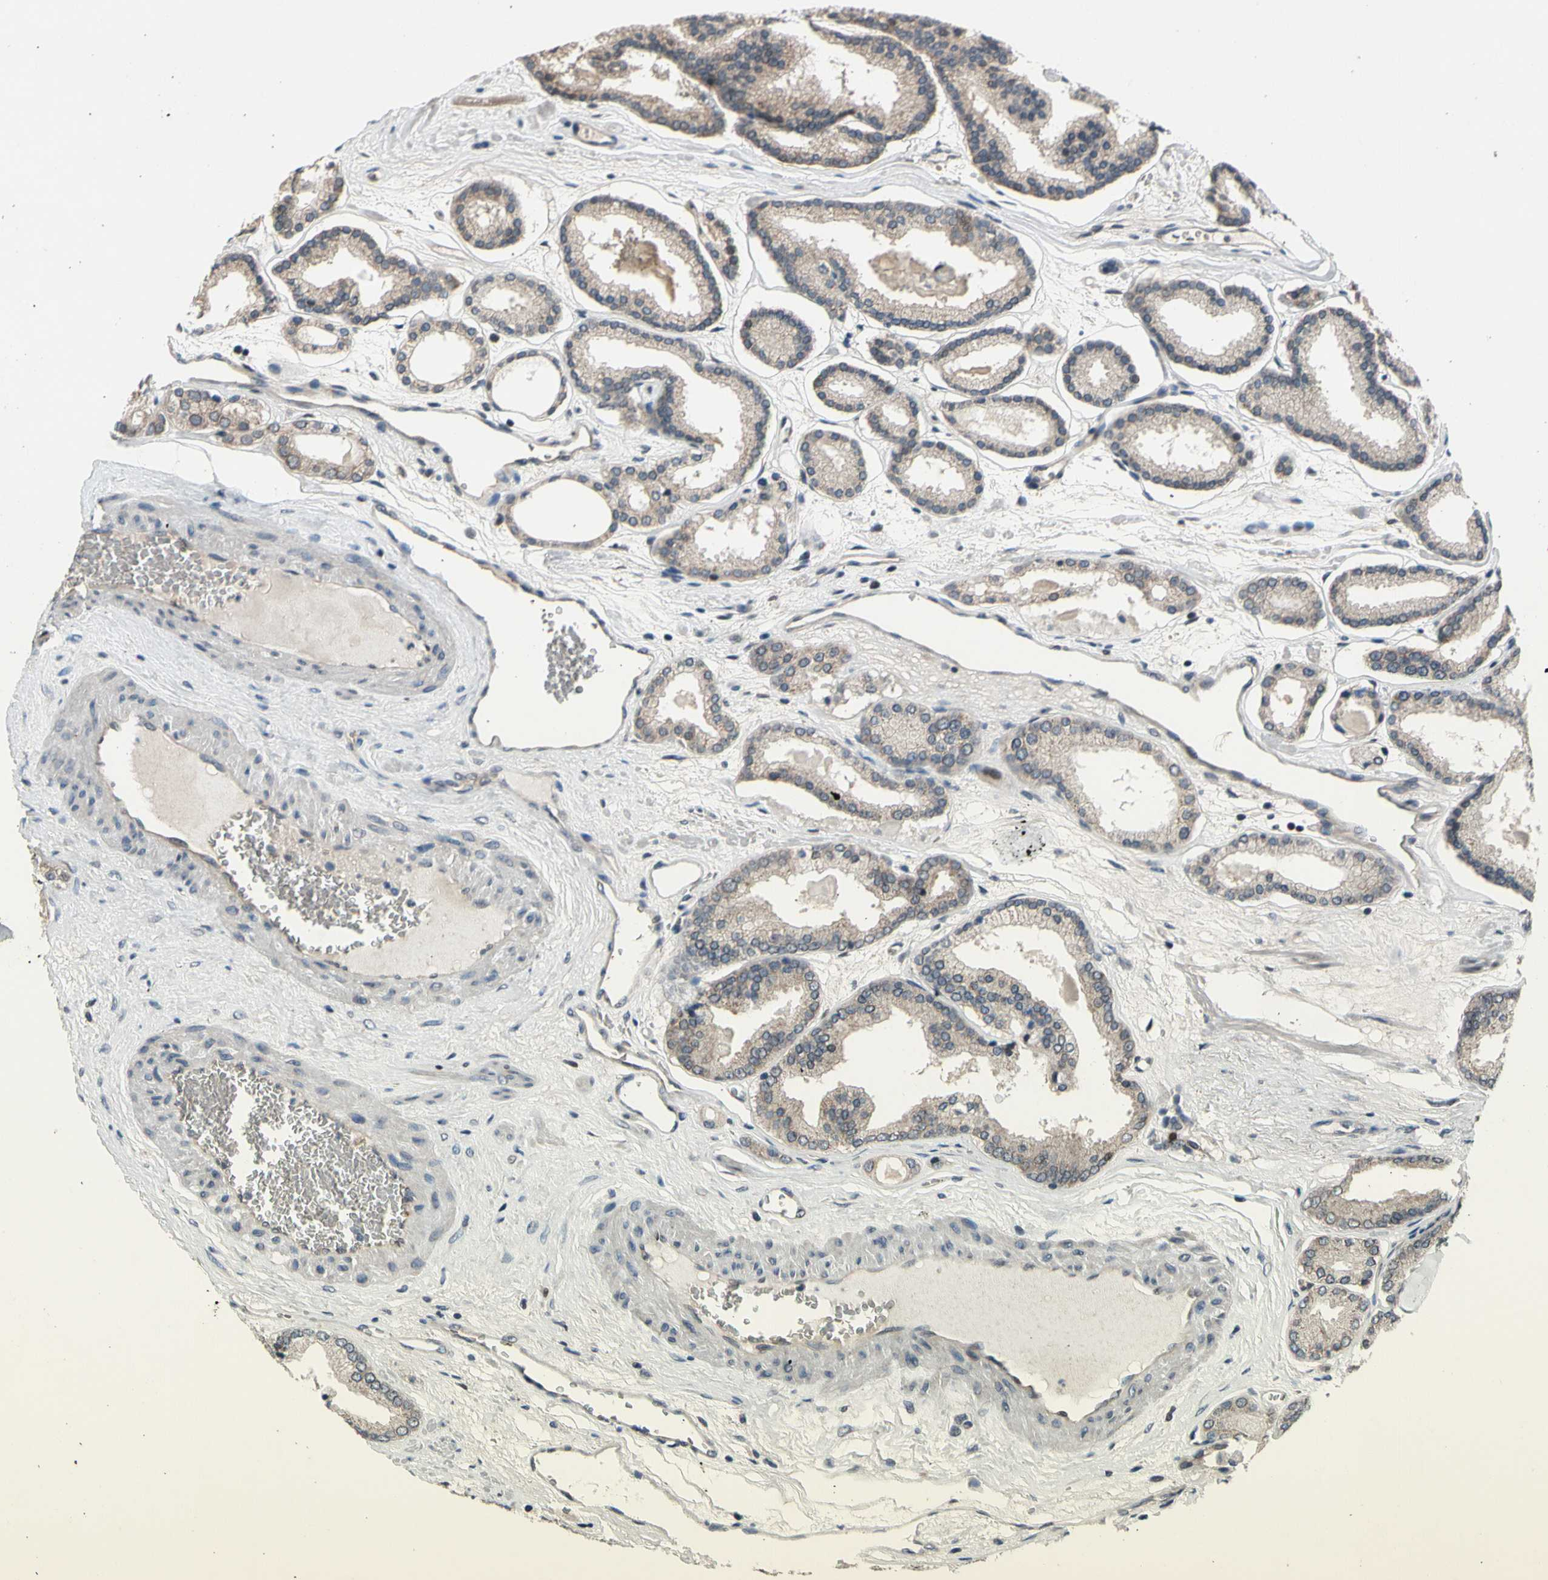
{"staining": {"intensity": "weak", "quantity": "<25%", "location": "nuclear"}, "tissue": "prostate cancer", "cell_type": "Tumor cells", "image_type": "cancer", "snomed": [{"axis": "morphology", "description": "Adenocarcinoma, Low grade"}, {"axis": "topography", "description": "Prostate"}], "caption": "This is a micrograph of immunohistochemistry (IHC) staining of low-grade adenocarcinoma (prostate), which shows no staining in tumor cells.", "gene": "ZNF184", "patient": {"sex": "male", "age": 59}}